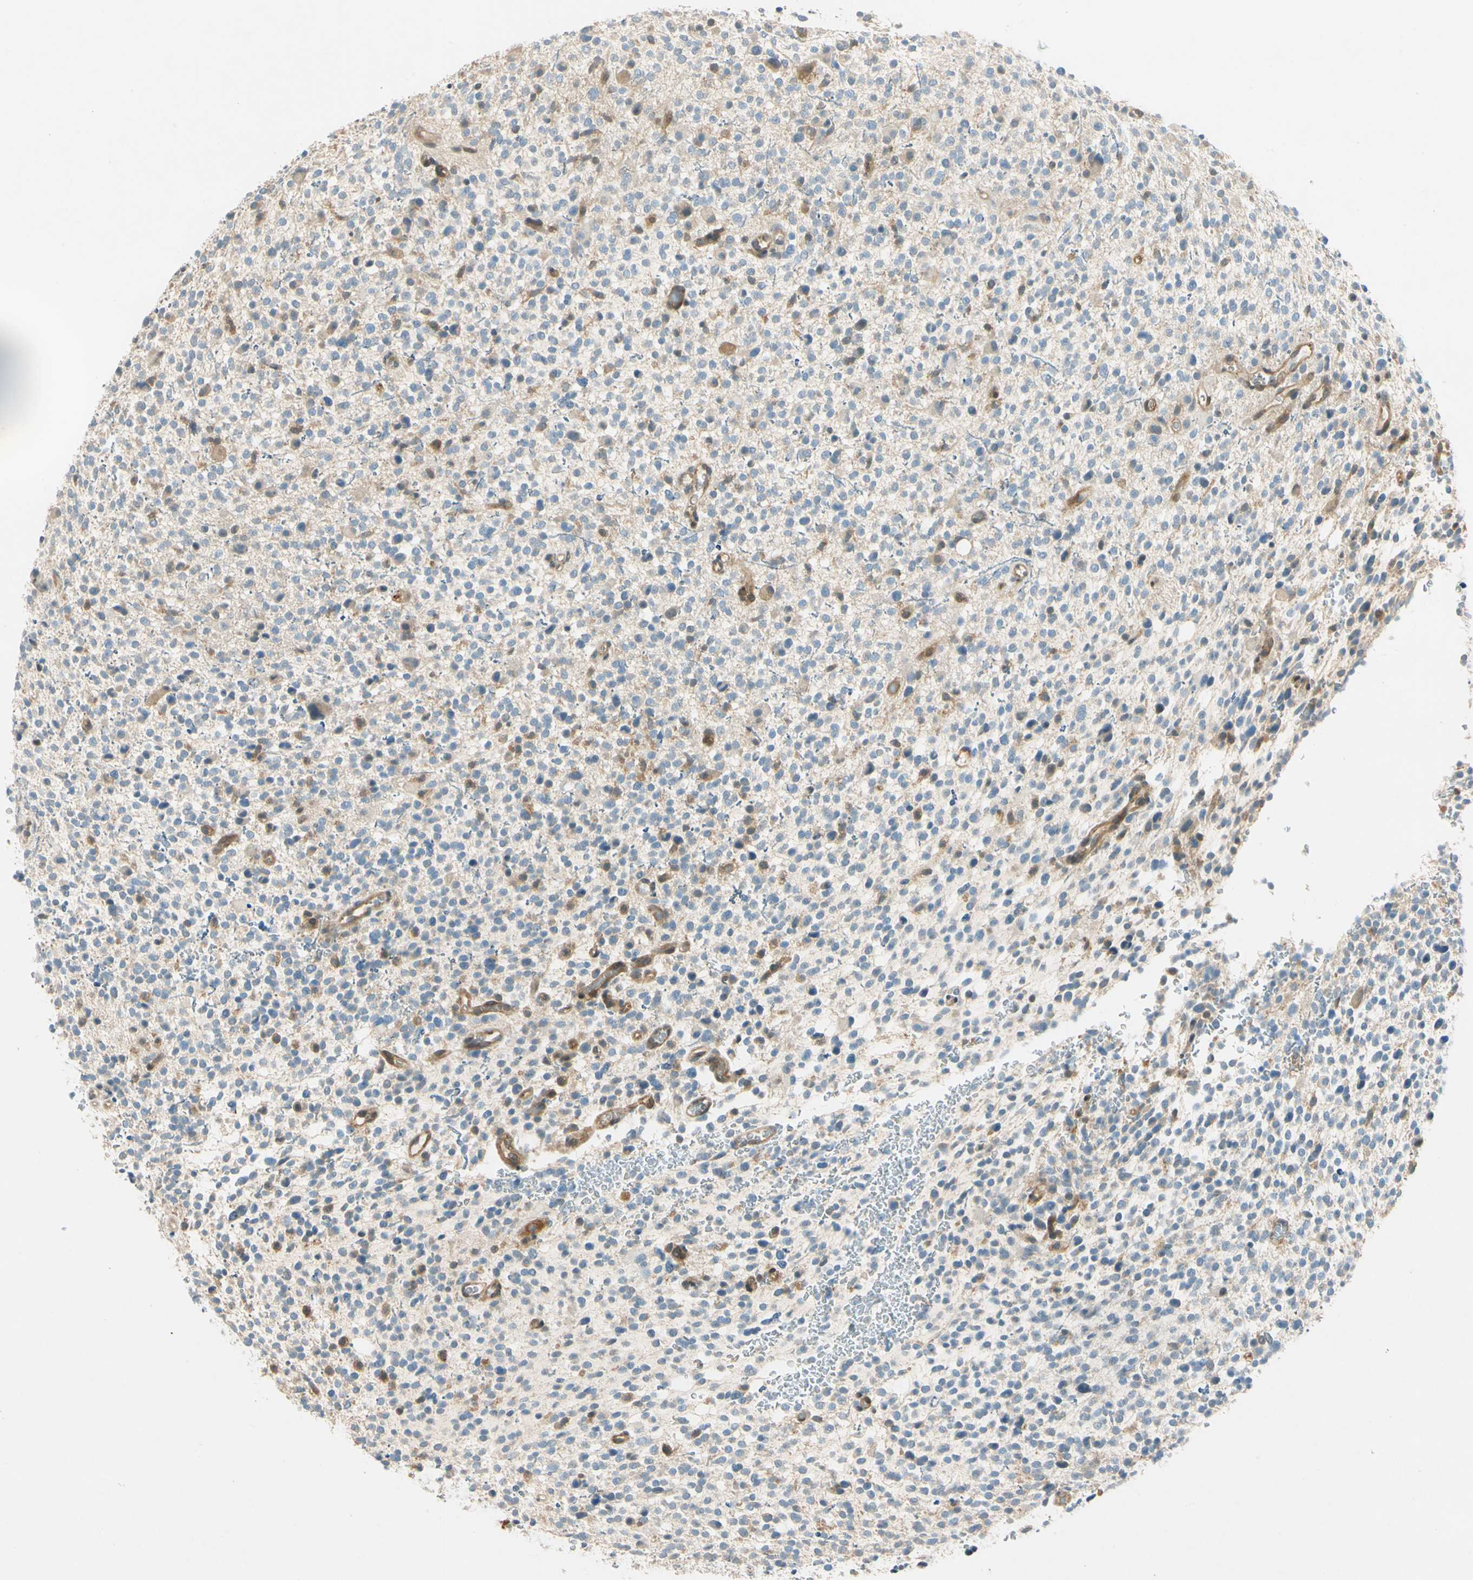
{"staining": {"intensity": "moderate", "quantity": "<25%", "location": "cytoplasmic/membranous"}, "tissue": "glioma", "cell_type": "Tumor cells", "image_type": "cancer", "snomed": [{"axis": "morphology", "description": "Glioma, malignant, High grade"}, {"axis": "topography", "description": "Brain"}], "caption": "IHC of glioma demonstrates low levels of moderate cytoplasmic/membranous positivity in about <25% of tumor cells. The protein of interest is stained brown, and the nuclei are stained in blue (DAB IHC with brightfield microscopy, high magnification).", "gene": "WIPI1", "patient": {"sex": "male", "age": 48}}